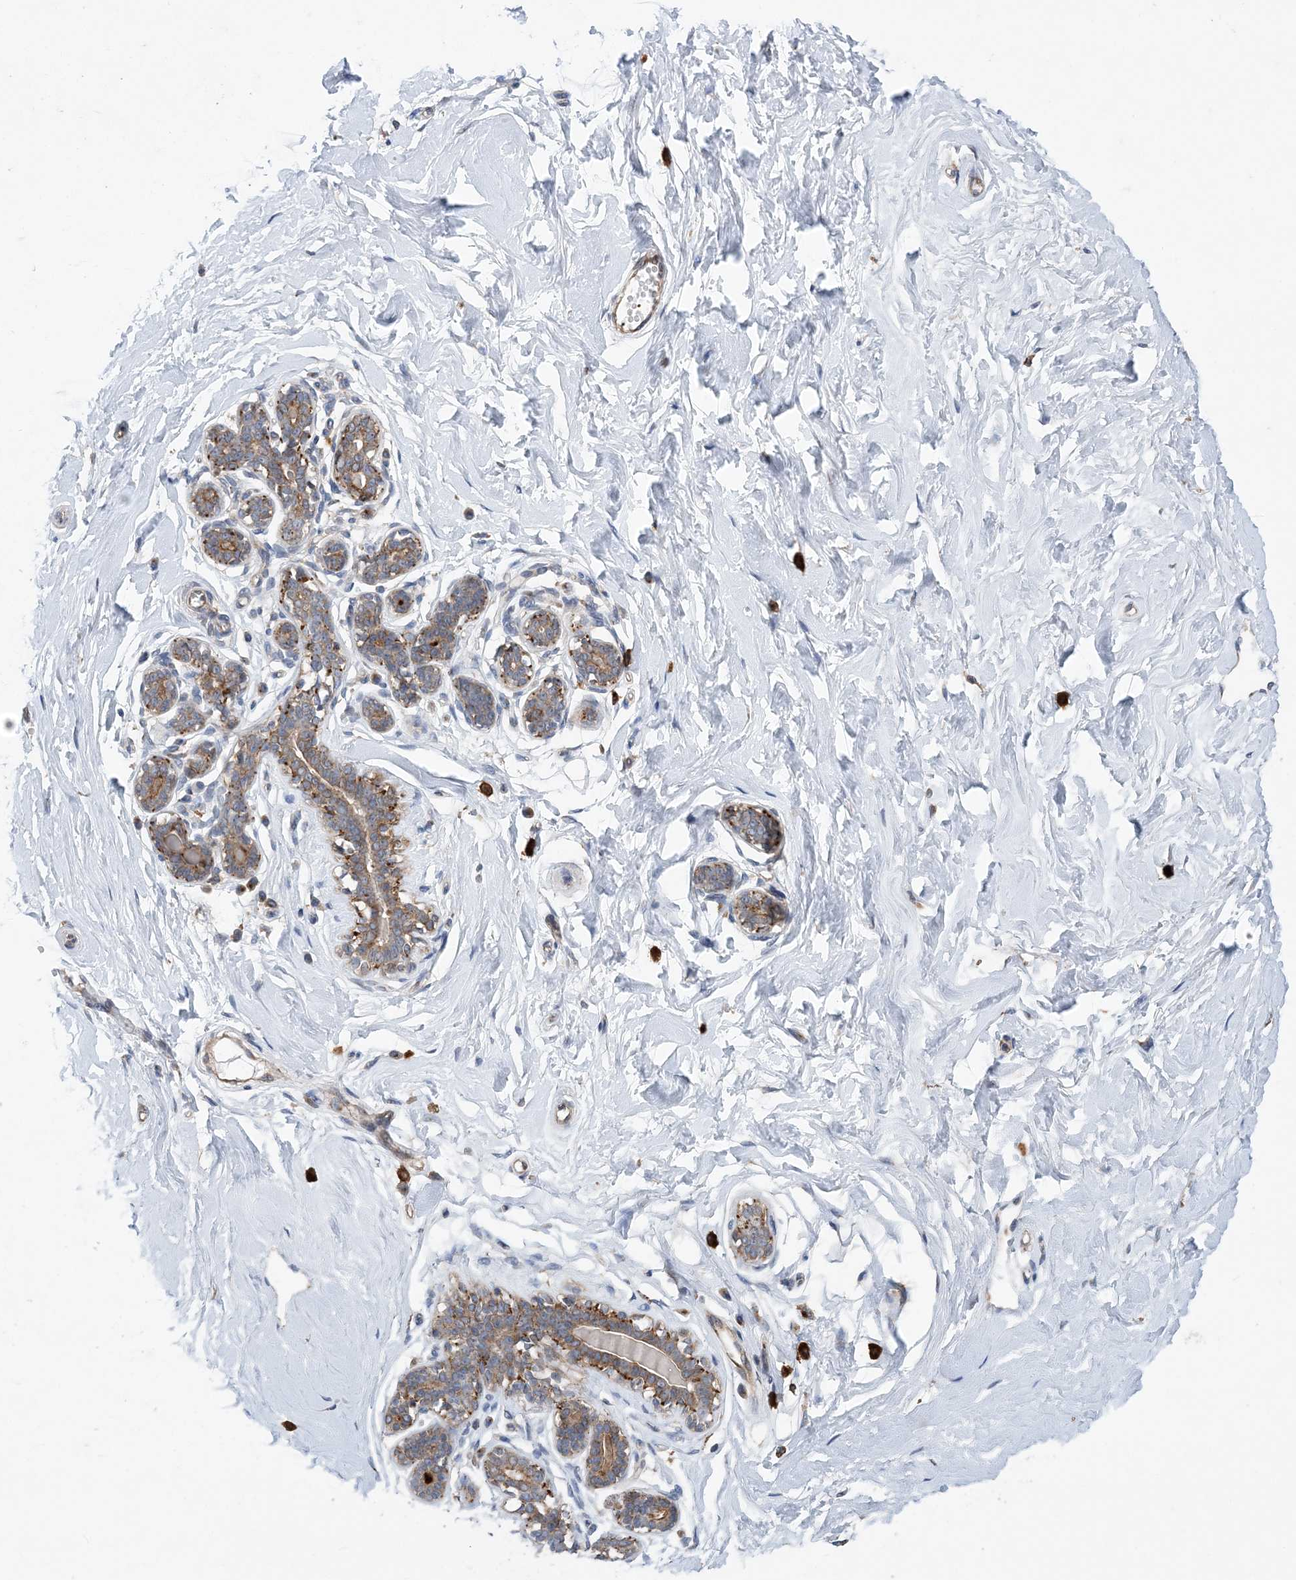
{"staining": {"intensity": "negative", "quantity": "none", "location": "none"}, "tissue": "breast", "cell_type": "Adipocytes", "image_type": "normal", "snomed": [{"axis": "morphology", "description": "Normal tissue, NOS"}, {"axis": "morphology", "description": "Adenoma, NOS"}, {"axis": "topography", "description": "Breast"}], "caption": "The photomicrograph exhibits no significant expression in adipocytes of breast. (DAB (3,3'-diaminobenzidine) IHC with hematoxylin counter stain).", "gene": "PTTG1IP", "patient": {"sex": "female", "age": 23}}